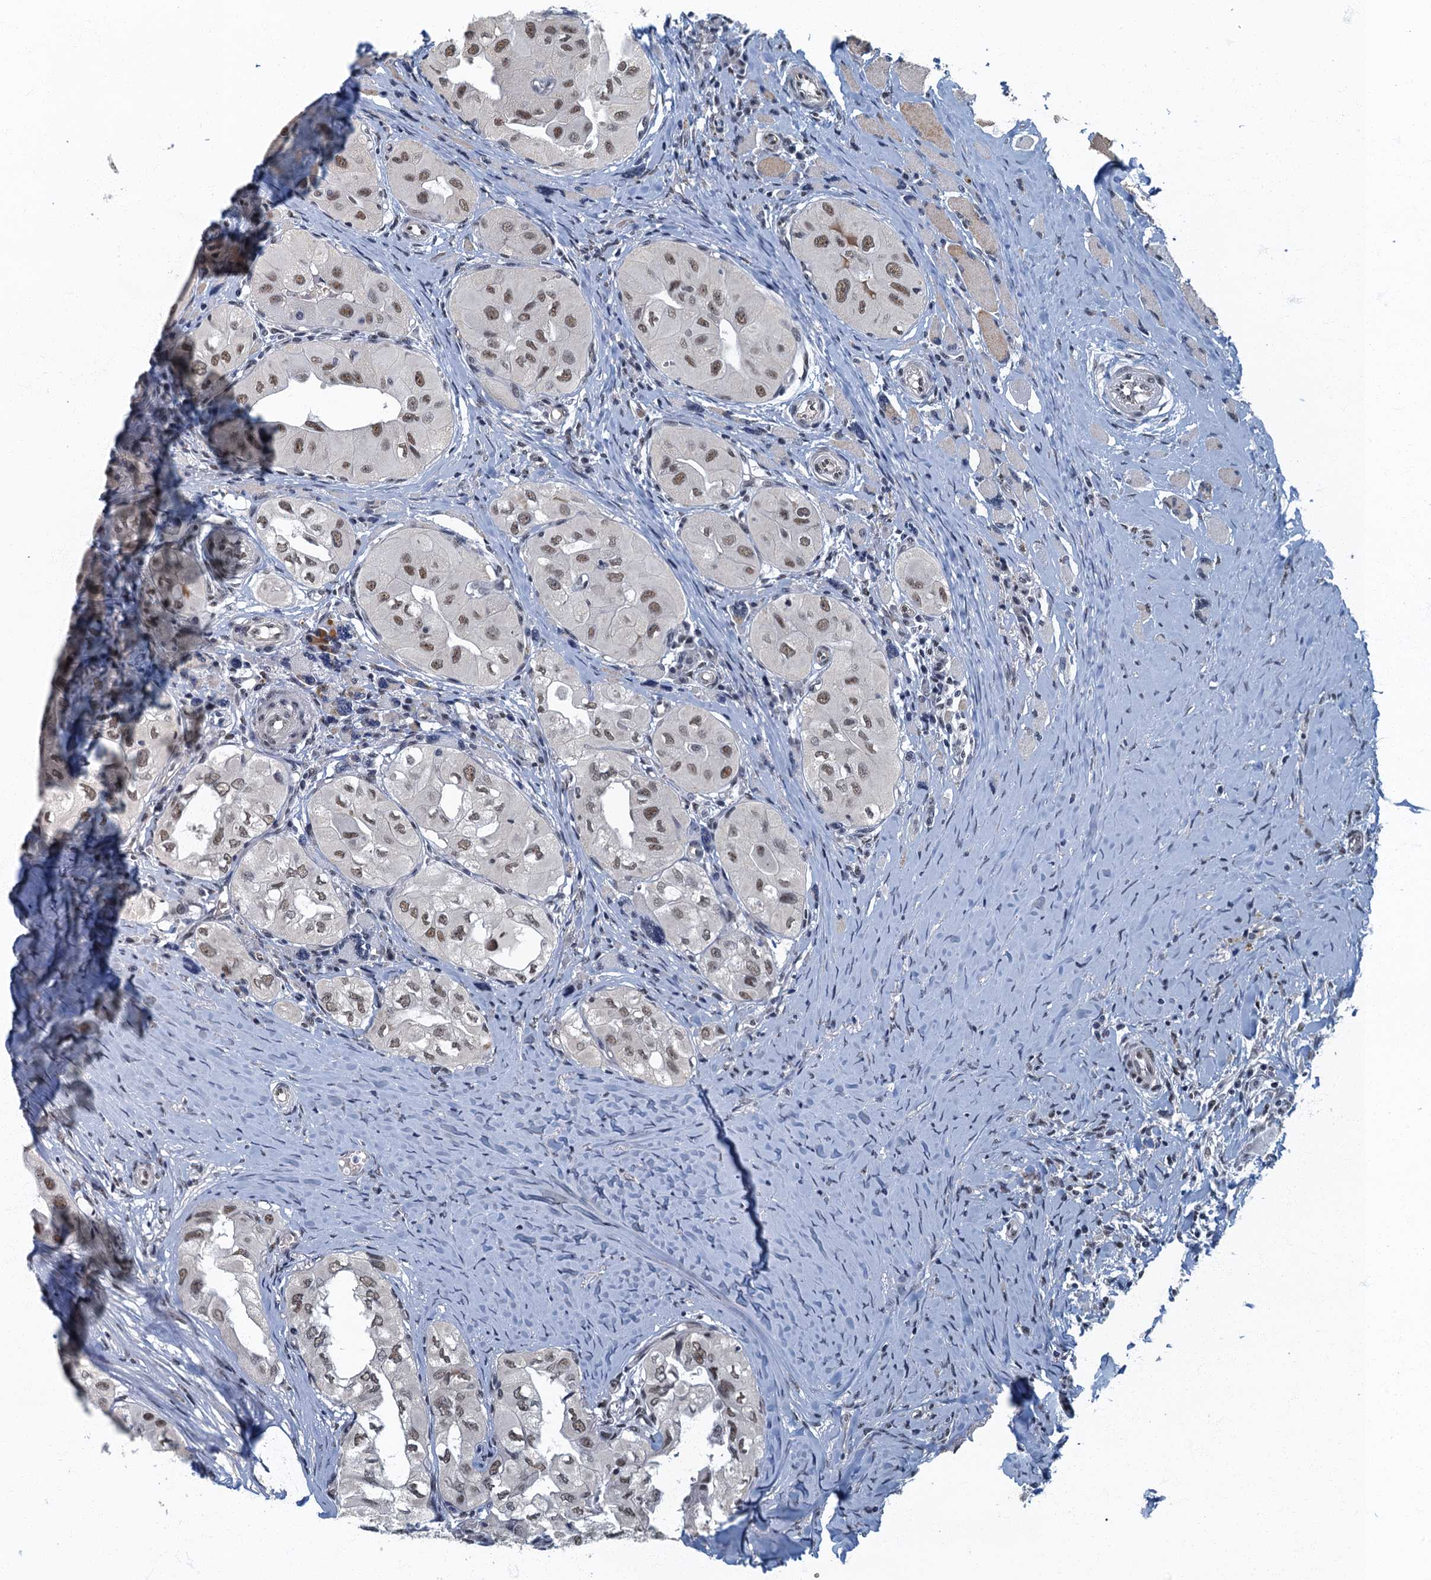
{"staining": {"intensity": "moderate", "quantity": ">75%", "location": "nuclear"}, "tissue": "thyroid cancer", "cell_type": "Tumor cells", "image_type": "cancer", "snomed": [{"axis": "morphology", "description": "Papillary adenocarcinoma, NOS"}, {"axis": "topography", "description": "Thyroid gland"}], "caption": "The micrograph demonstrates immunohistochemical staining of thyroid cancer (papillary adenocarcinoma). There is moderate nuclear staining is seen in approximately >75% of tumor cells. The staining is performed using DAB brown chromogen to label protein expression. The nuclei are counter-stained blue using hematoxylin.", "gene": "GADL1", "patient": {"sex": "female", "age": 59}}